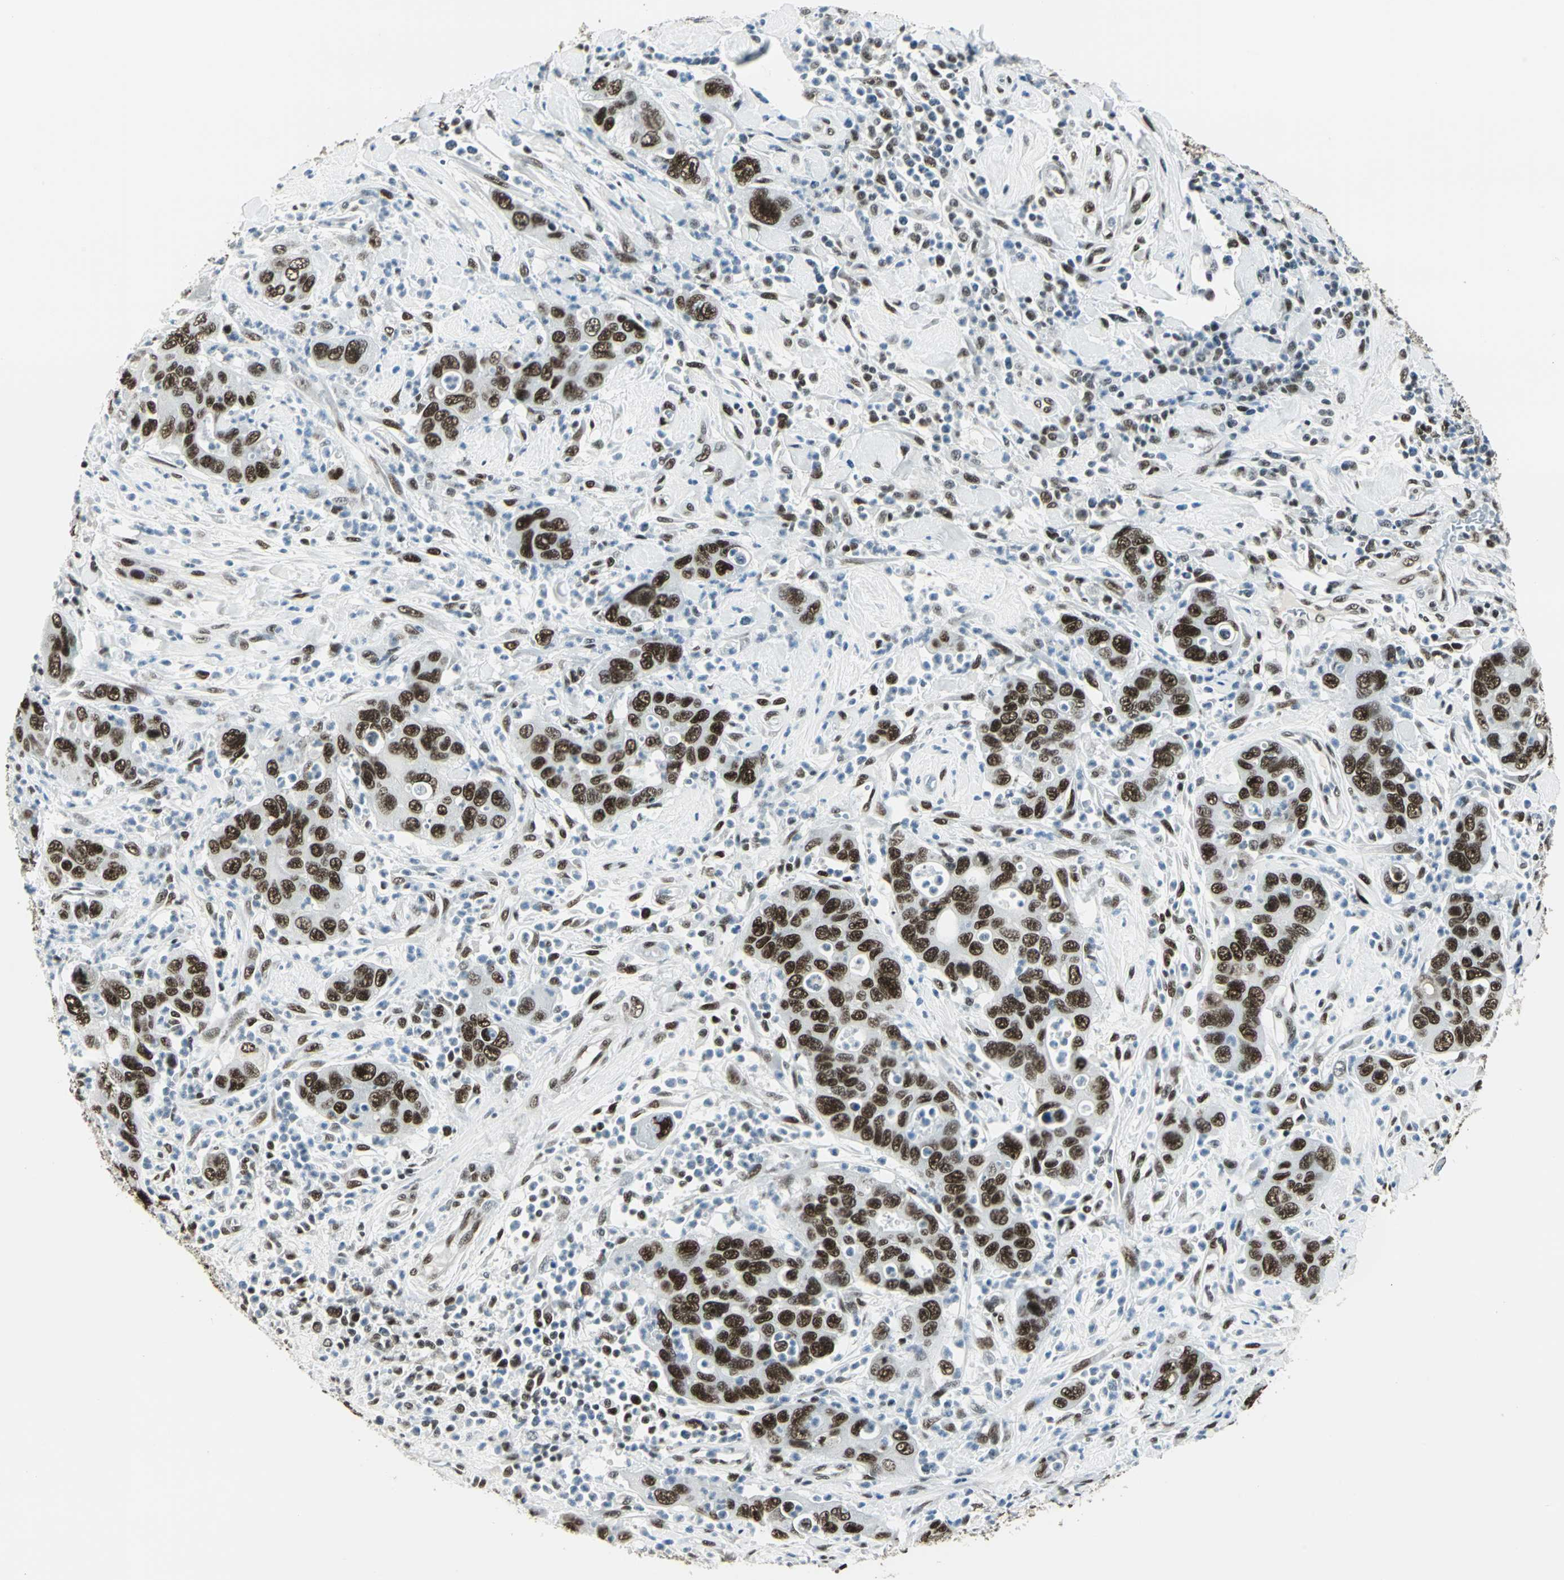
{"staining": {"intensity": "strong", "quantity": ">75%", "location": "nuclear"}, "tissue": "pancreatic cancer", "cell_type": "Tumor cells", "image_type": "cancer", "snomed": [{"axis": "morphology", "description": "Adenocarcinoma, NOS"}, {"axis": "topography", "description": "Pancreas"}], "caption": "High-power microscopy captured an IHC histopathology image of pancreatic adenocarcinoma, revealing strong nuclear staining in approximately >75% of tumor cells.", "gene": "ADNP", "patient": {"sex": "female", "age": 71}}